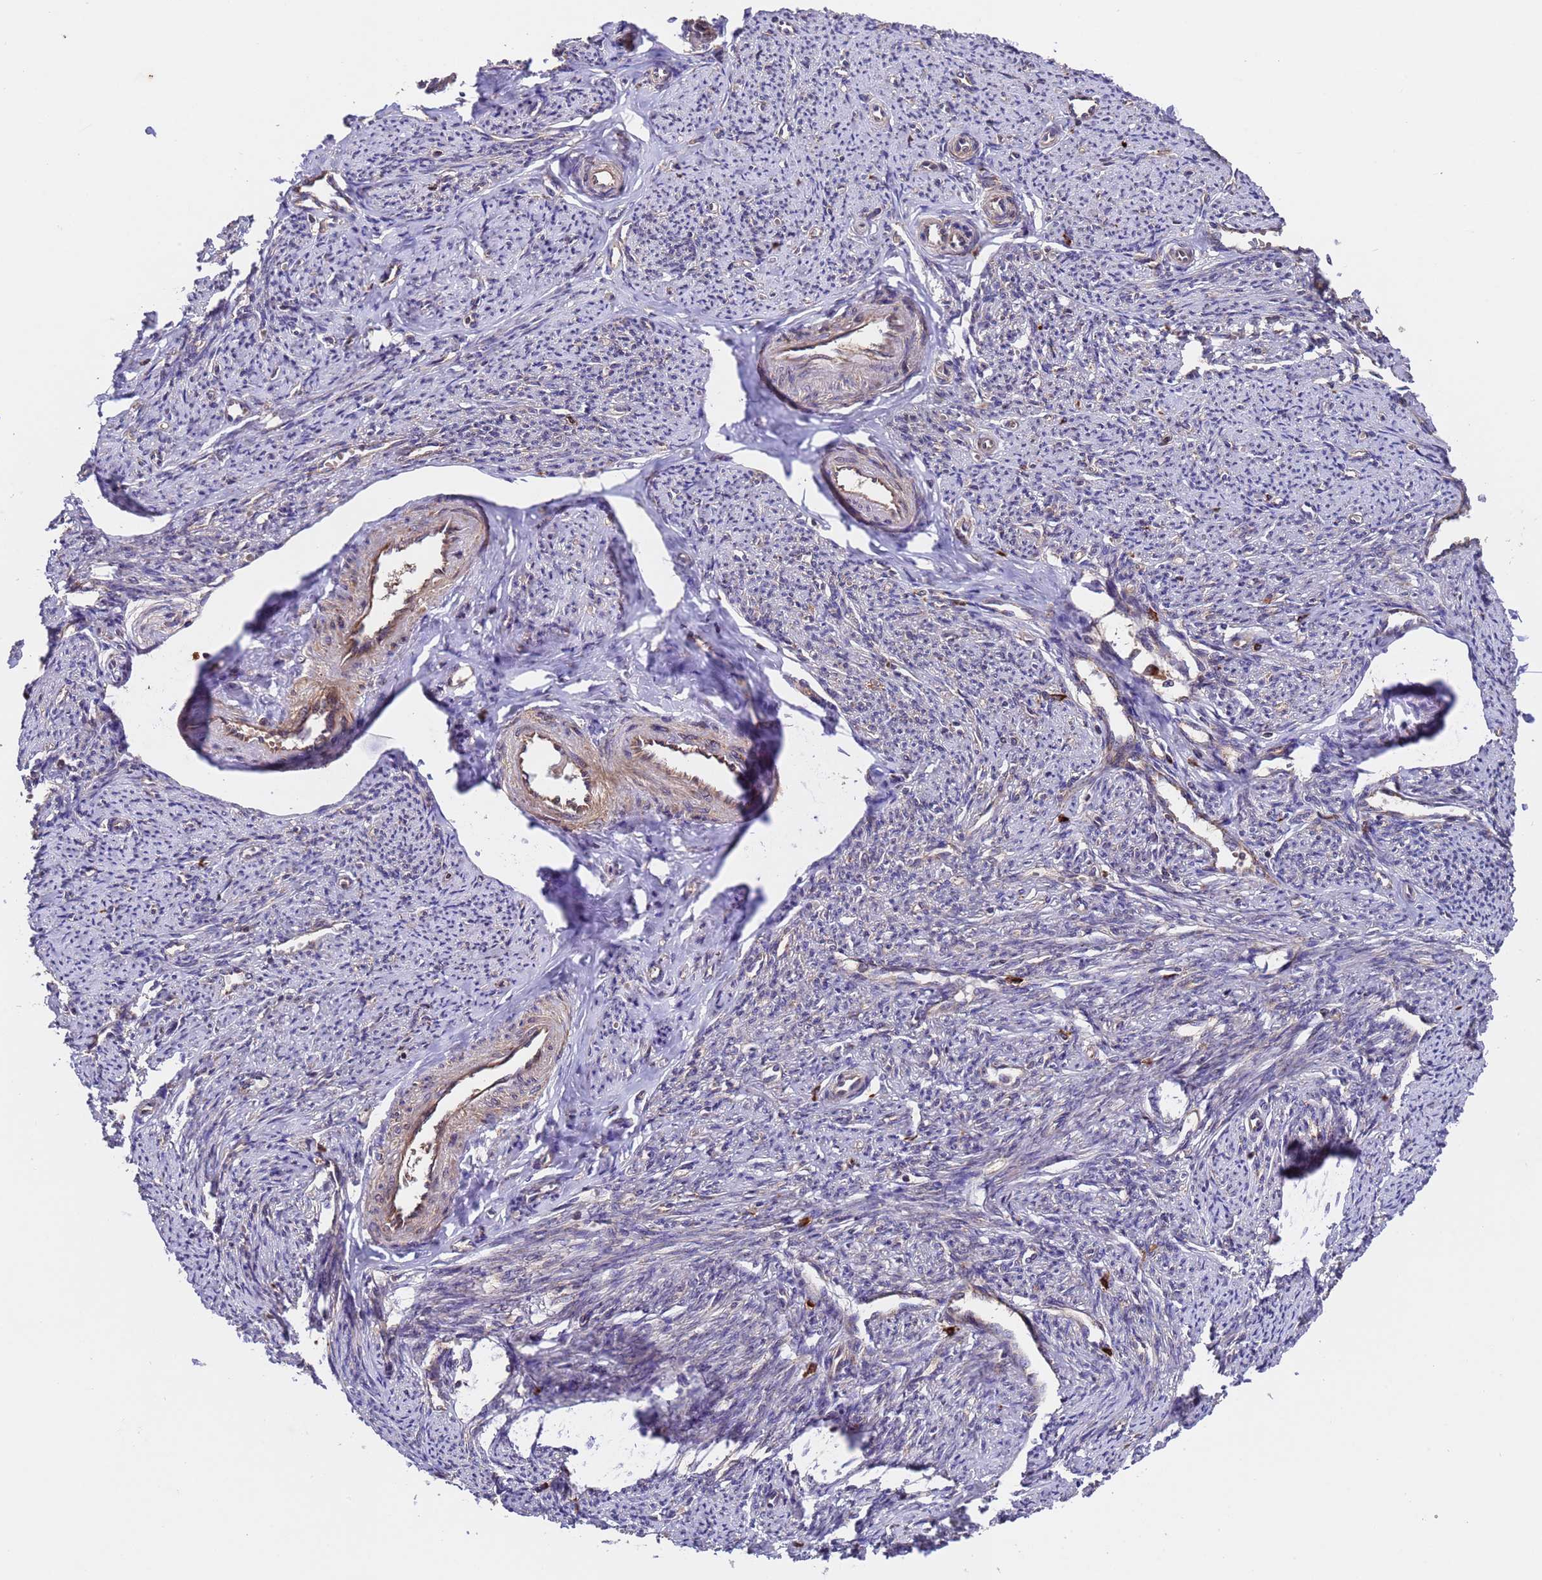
{"staining": {"intensity": "moderate", "quantity": "25%-75%", "location": "cytoplasmic/membranous"}, "tissue": "smooth muscle", "cell_type": "Smooth muscle cells", "image_type": "normal", "snomed": [{"axis": "morphology", "description": "Normal tissue, NOS"}, {"axis": "topography", "description": "Smooth muscle"}, {"axis": "topography", "description": "Uterus"}], "caption": "Human smooth muscle stained with a brown dye exhibits moderate cytoplasmic/membranous positive staining in approximately 25%-75% of smooth muscle cells.", "gene": "TSR3", "patient": {"sex": "female", "age": 59}}